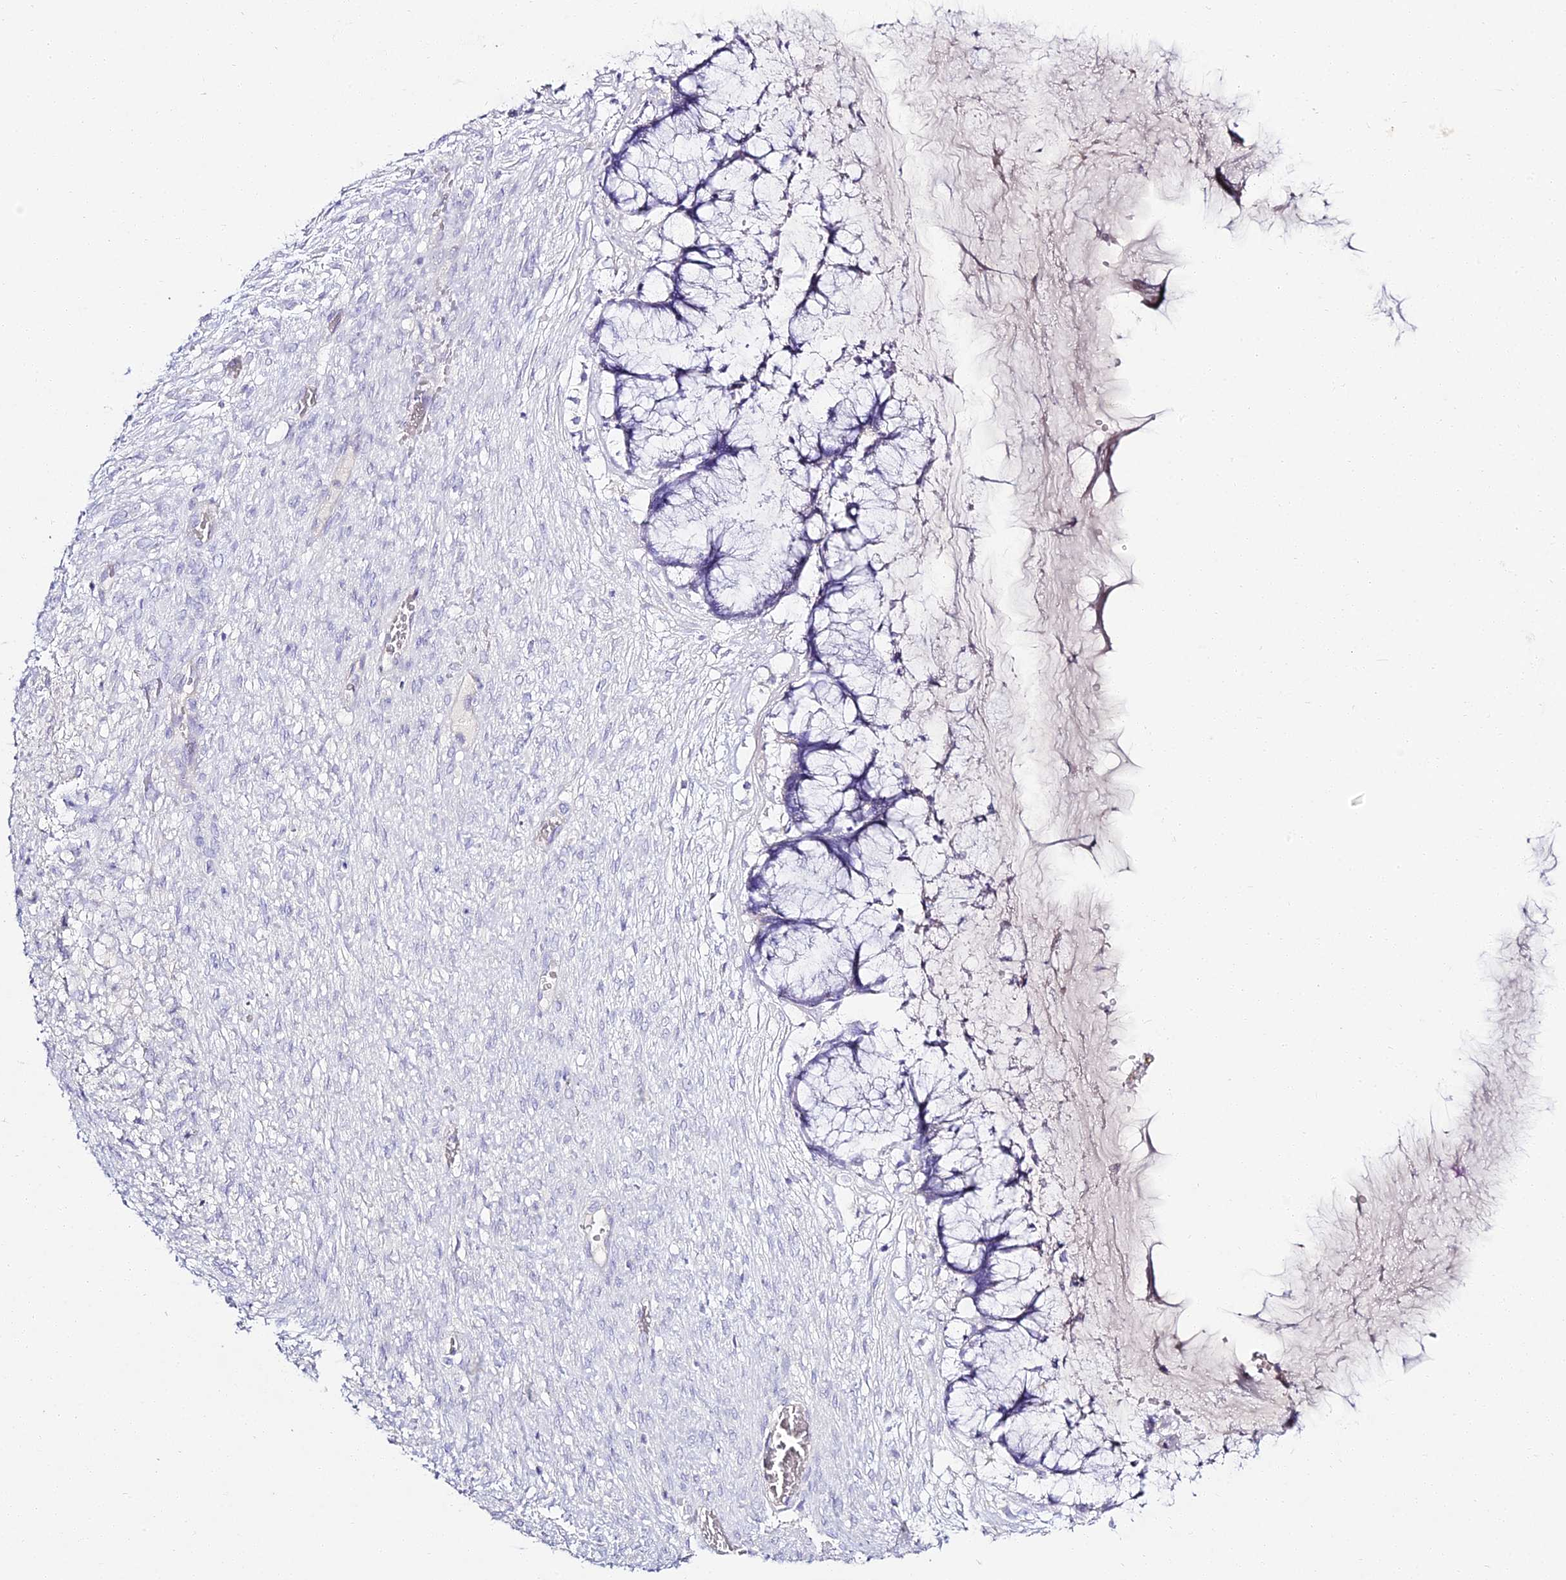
{"staining": {"intensity": "negative", "quantity": "none", "location": "none"}, "tissue": "ovarian cancer", "cell_type": "Tumor cells", "image_type": "cancer", "snomed": [{"axis": "morphology", "description": "Cystadenocarcinoma, mucinous, NOS"}, {"axis": "topography", "description": "Ovary"}], "caption": "This is an immunohistochemistry (IHC) photomicrograph of mucinous cystadenocarcinoma (ovarian). There is no expression in tumor cells.", "gene": "ALPG", "patient": {"sex": "female", "age": 42}}